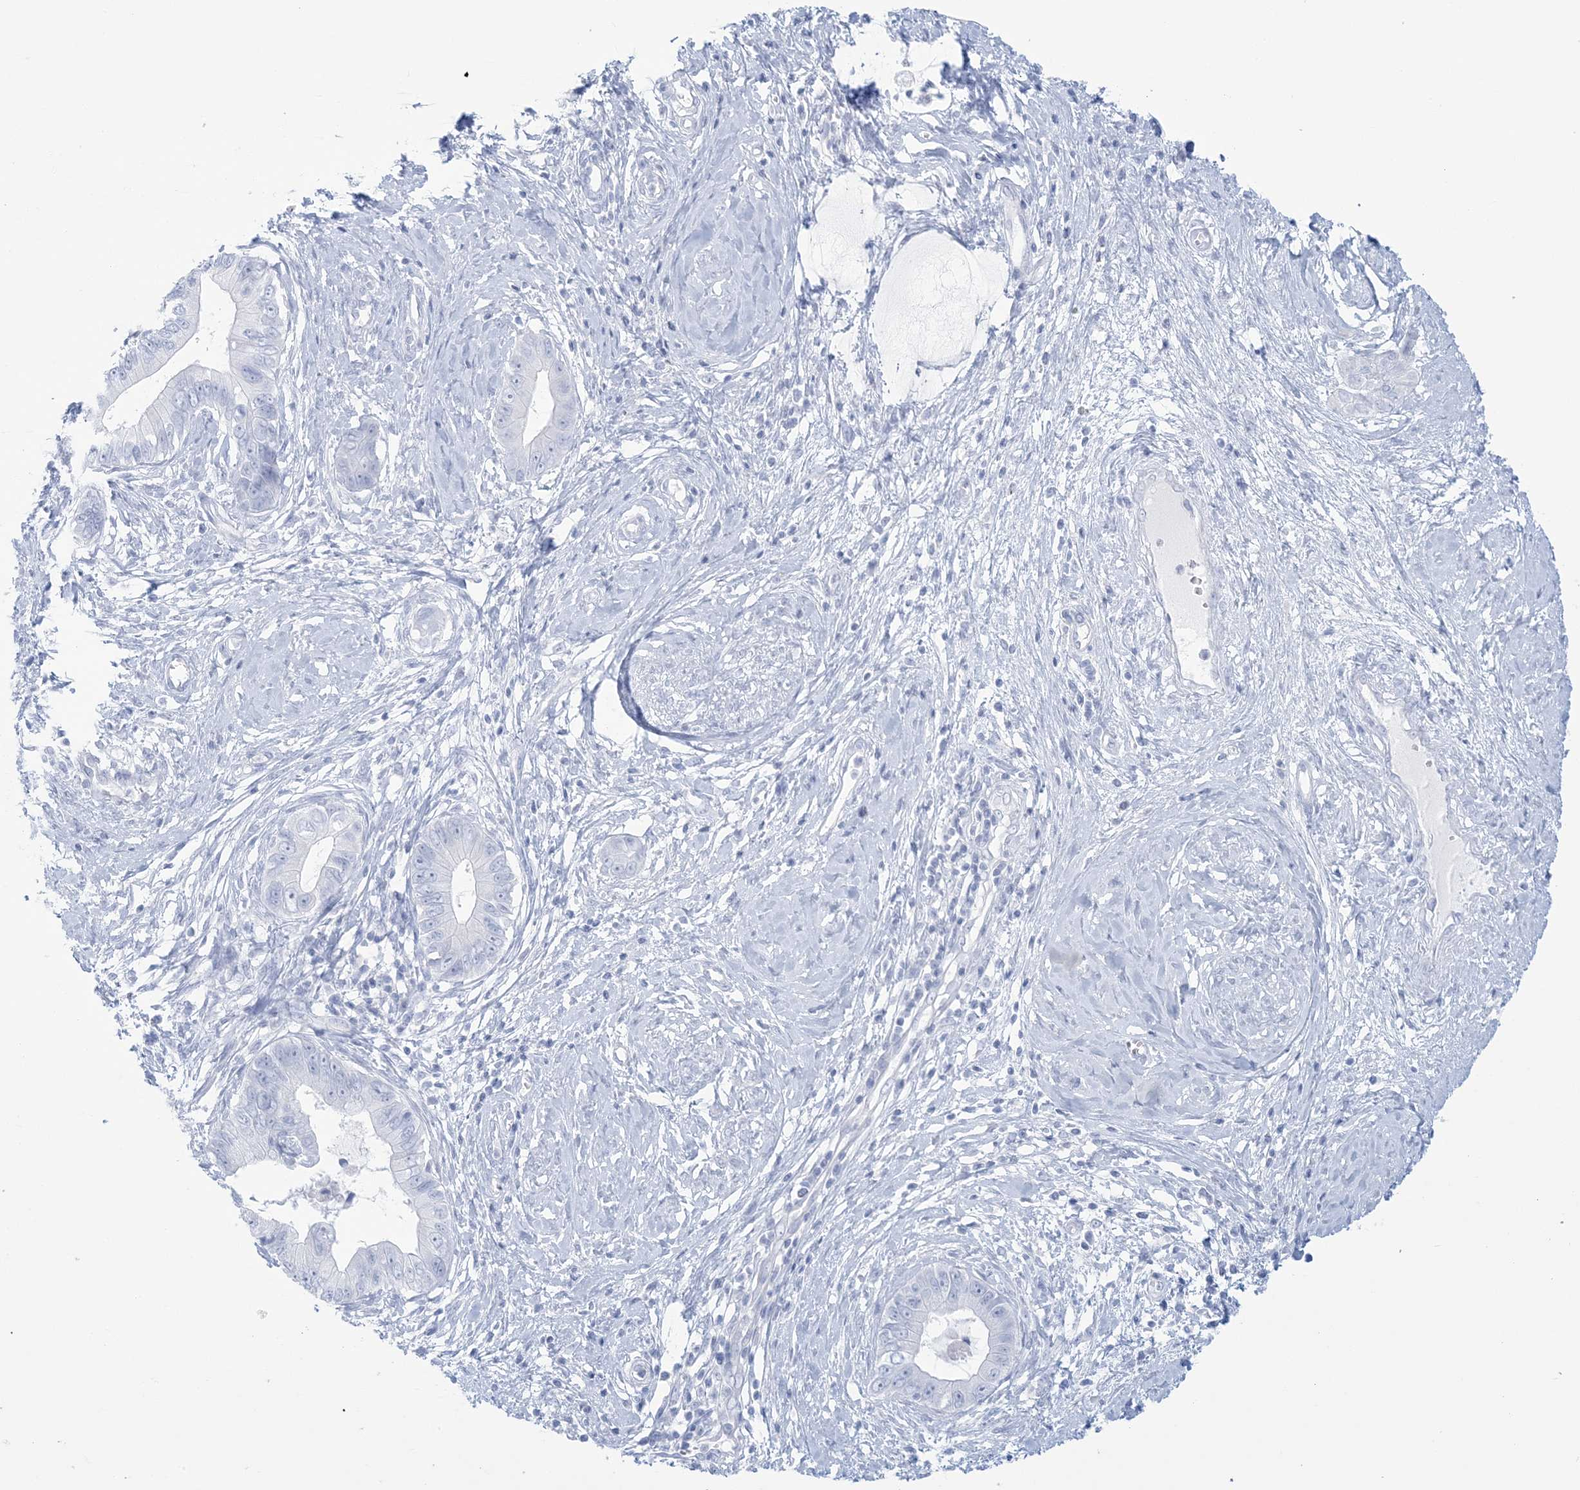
{"staining": {"intensity": "negative", "quantity": "none", "location": "none"}, "tissue": "cervical cancer", "cell_type": "Tumor cells", "image_type": "cancer", "snomed": [{"axis": "morphology", "description": "Adenocarcinoma, NOS"}, {"axis": "topography", "description": "Cervix"}], "caption": "Tumor cells are negative for brown protein staining in adenocarcinoma (cervical).", "gene": "AGXT", "patient": {"sex": "female", "age": 44}}